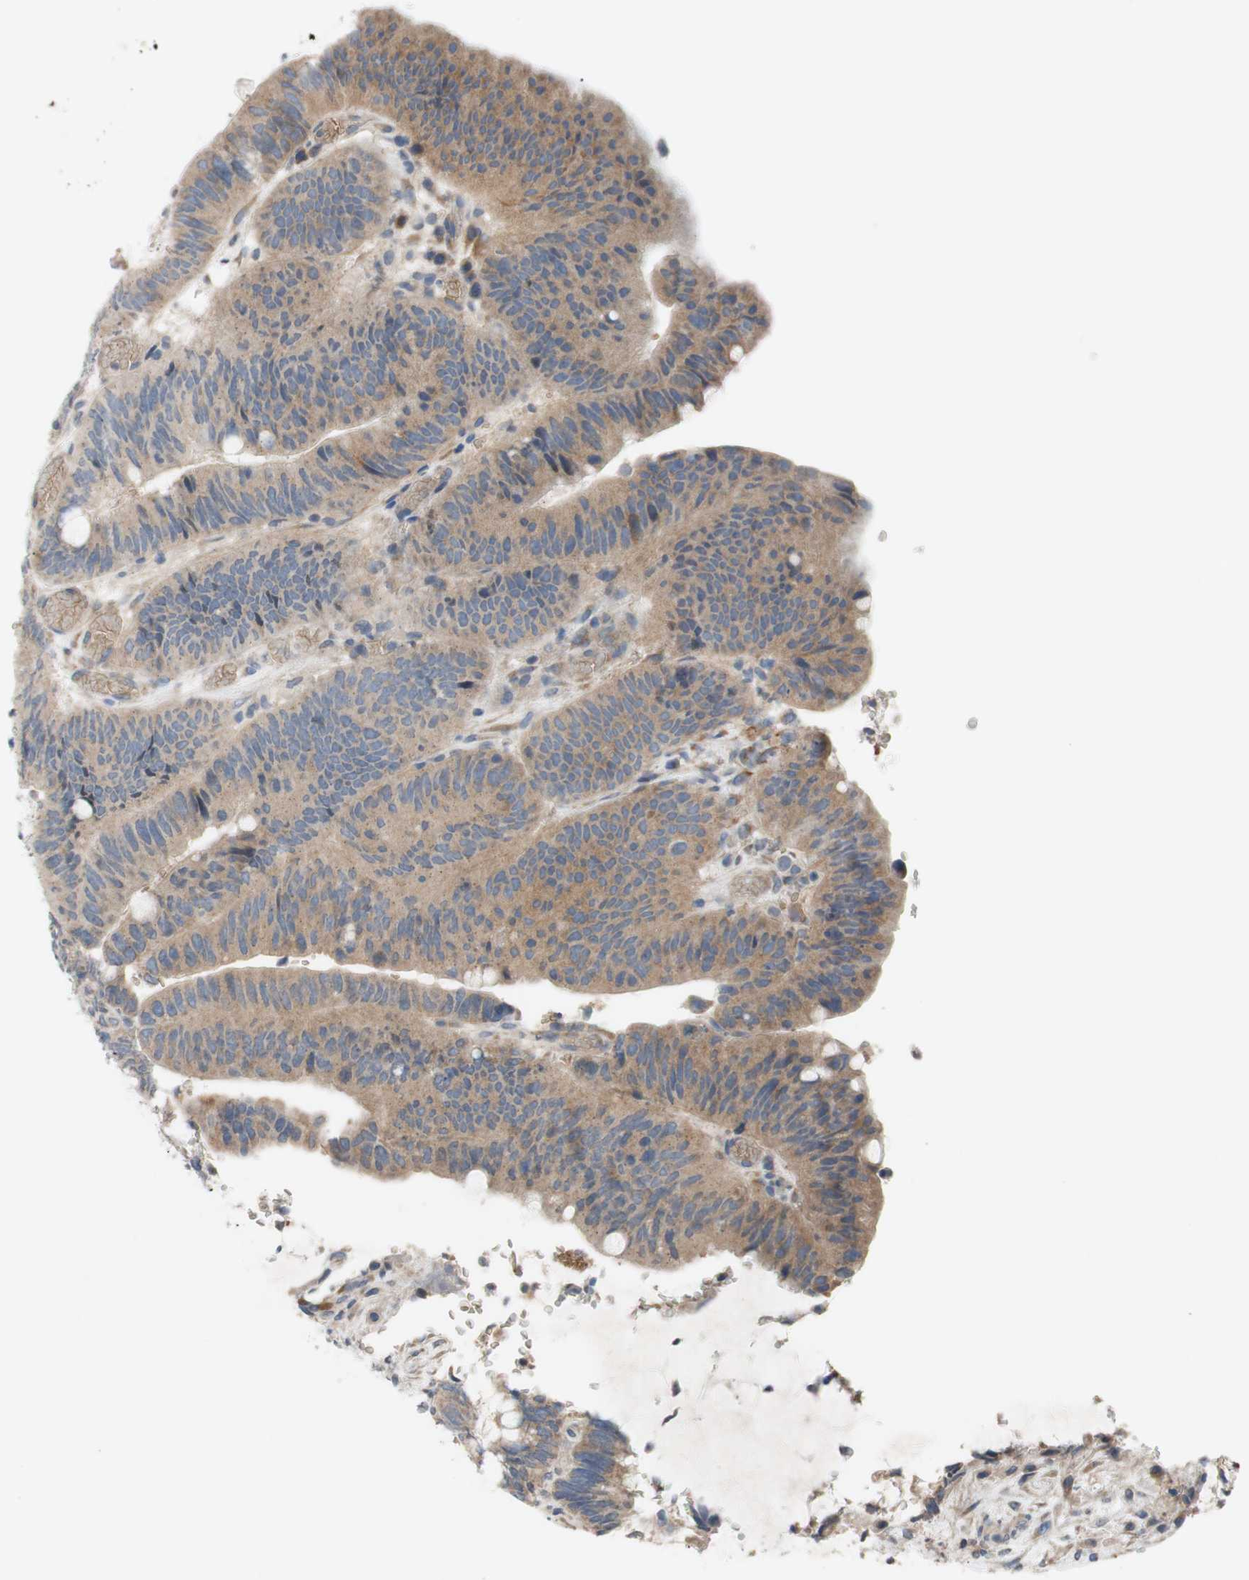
{"staining": {"intensity": "moderate", "quantity": ">75%", "location": "cytoplasmic/membranous"}, "tissue": "colorectal cancer", "cell_type": "Tumor cells", "image_type": "cancer", "snomed": [{"axis": "morphology", "description": "Normal tissue, NOS"}, {"axis": "morphology", "description": "Adenocarcinoma, NOS"}, {"axis": "topography", "description": "Rectum"}, {"axis": "topography", "description": "Peripheral nerve tissue"}], "caption": "A medium amount of moderate cytoplasmic/membranous positivity is appreciated in about >75% of tumor cells in colorectal cancer tissue.", "gene": "ADD2", "patient": {"sex": "male", "age": 92}}